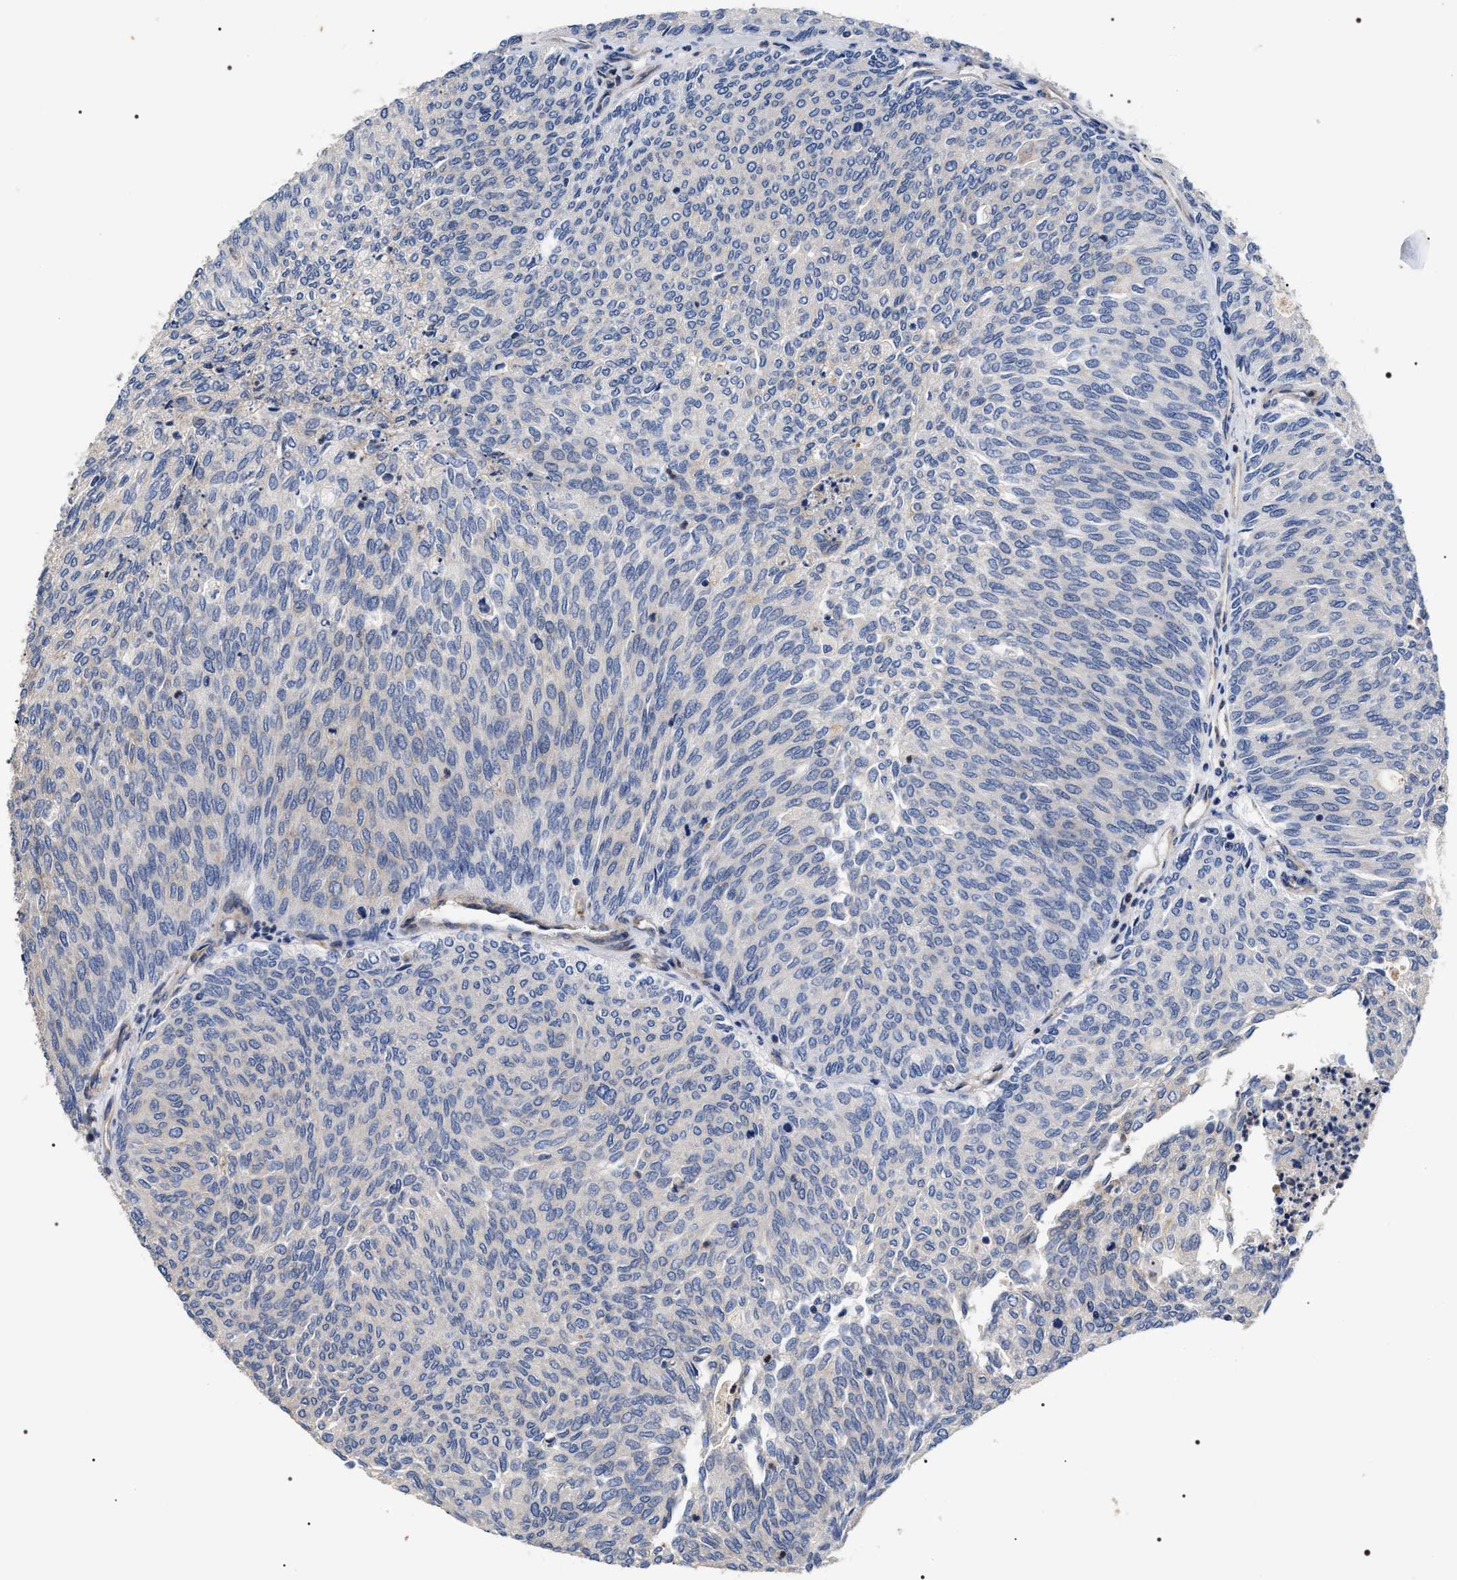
{"staining": {"intensity": "negative", "quantity": "none", "location": "none"}, "tissue": "urothelial cancer", "cell_type": "Tumor cells", "image_type": "cancer", "snomed": [{"axis": "morphology", "description": "Urothelial carcinoma, Low grade"}, {"axis": "topography", "description": "Urinary bladder"}], "caption": "DAB (3,3'-diaminobenzidine) immunohistochemical staining of human urothelial cancer reveals no significant expression in tumor cells.", "gene": "TSPAN33", "patient": {"sex": "female", "age": 79}}